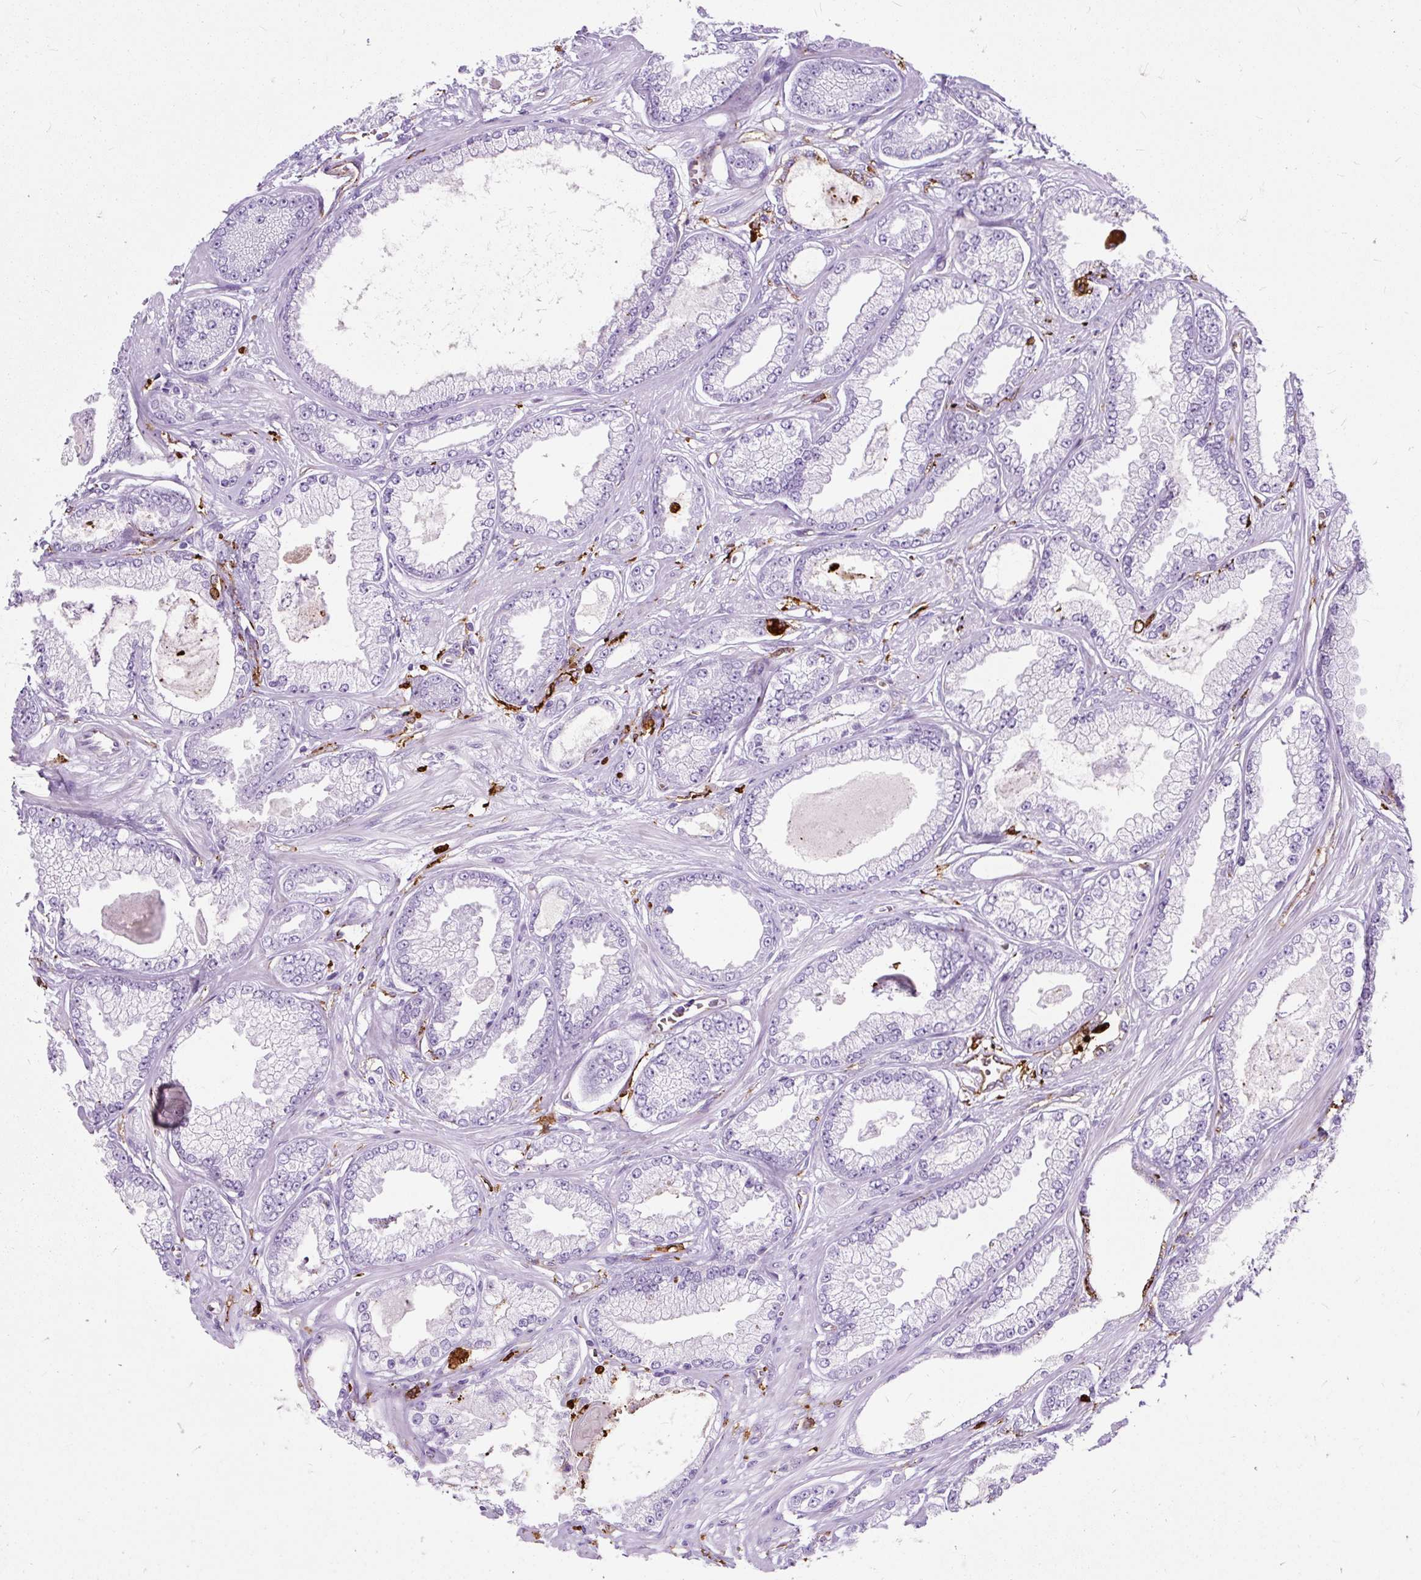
{"staining": {"intensity": "negative", "quantity": "none", "location": "none"}, "tissue": "prostate cancer", "cell_type": "Tumor cells", "image_type": "cancer", "snomed": [{"axis": "morphology", "description": "Adenocarcinoma, Low grade"}, {"axis": "topography", "description": "Prostate"}], "caption": "IHC of human low-grade adenocarcinoma (prostate) displays no positivity in tumor cells.", "gene": "HLA-DRA", "patient": {"sex": "male", "age": 64}}